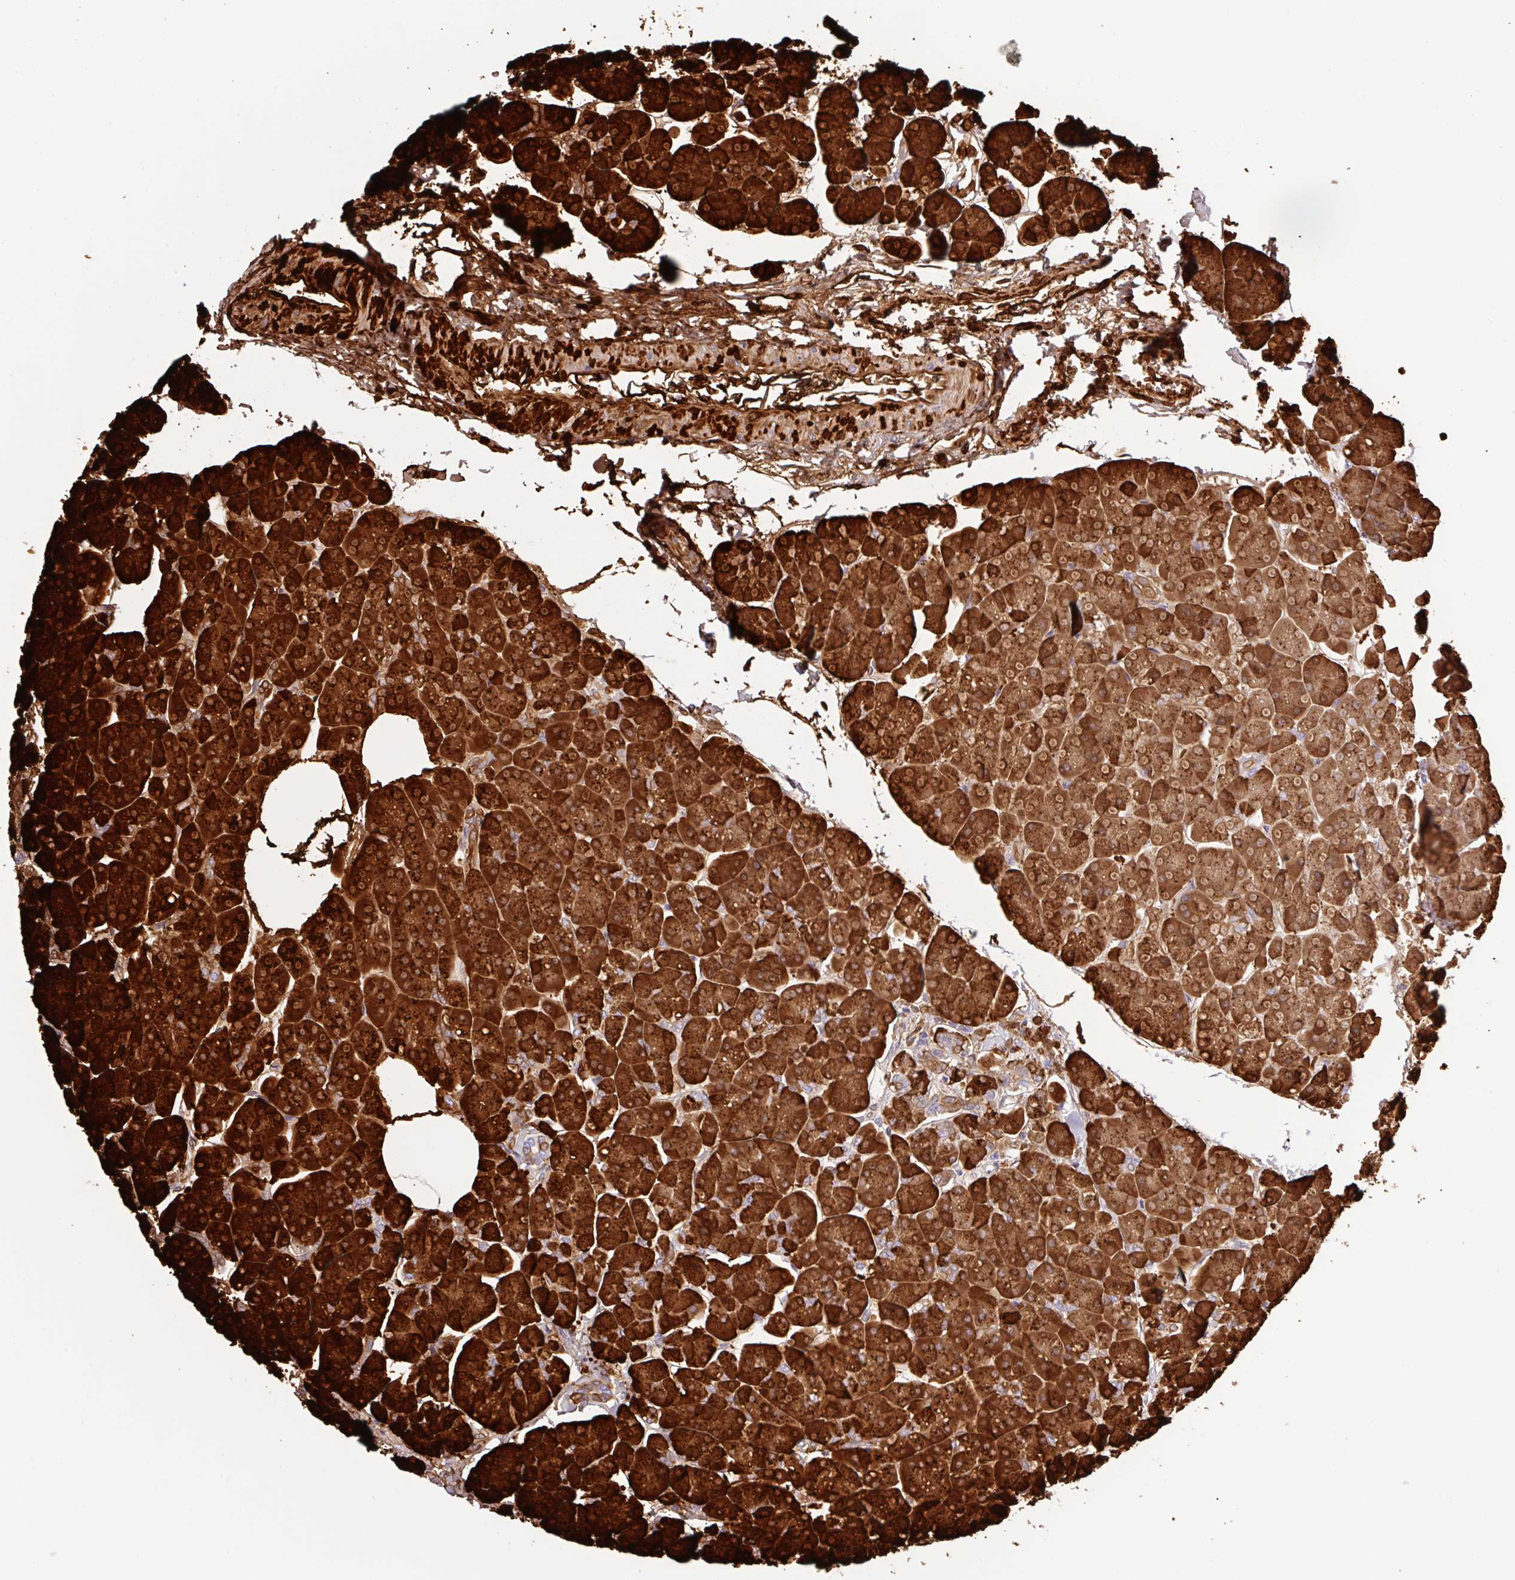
{"staining": {"intensity": "strong", "quantity": ">75%", "location": "cytoplasmic/membranous"}, "tissue": "pancreas", "cell_type": "Exocrine glandular cells", "image_type": "normal", "snomed": [{"axis": "morphology", "description": "Normal tissue, NOS"}, {"axis": "topography", "description": "Pancreas"}, {"axis": "topography", "description": "Peripheral nerve tissue"}], "caption": "This image shows normal pancreas stained with IHC to label a protein in brown. The cytoplasmic/membranous of exocrine glandular cells show strong positivity for the protein. Nuclei are counter-stained blue.", "gene": "CPA1", "patient": {"sex": "male", "age": 54}}